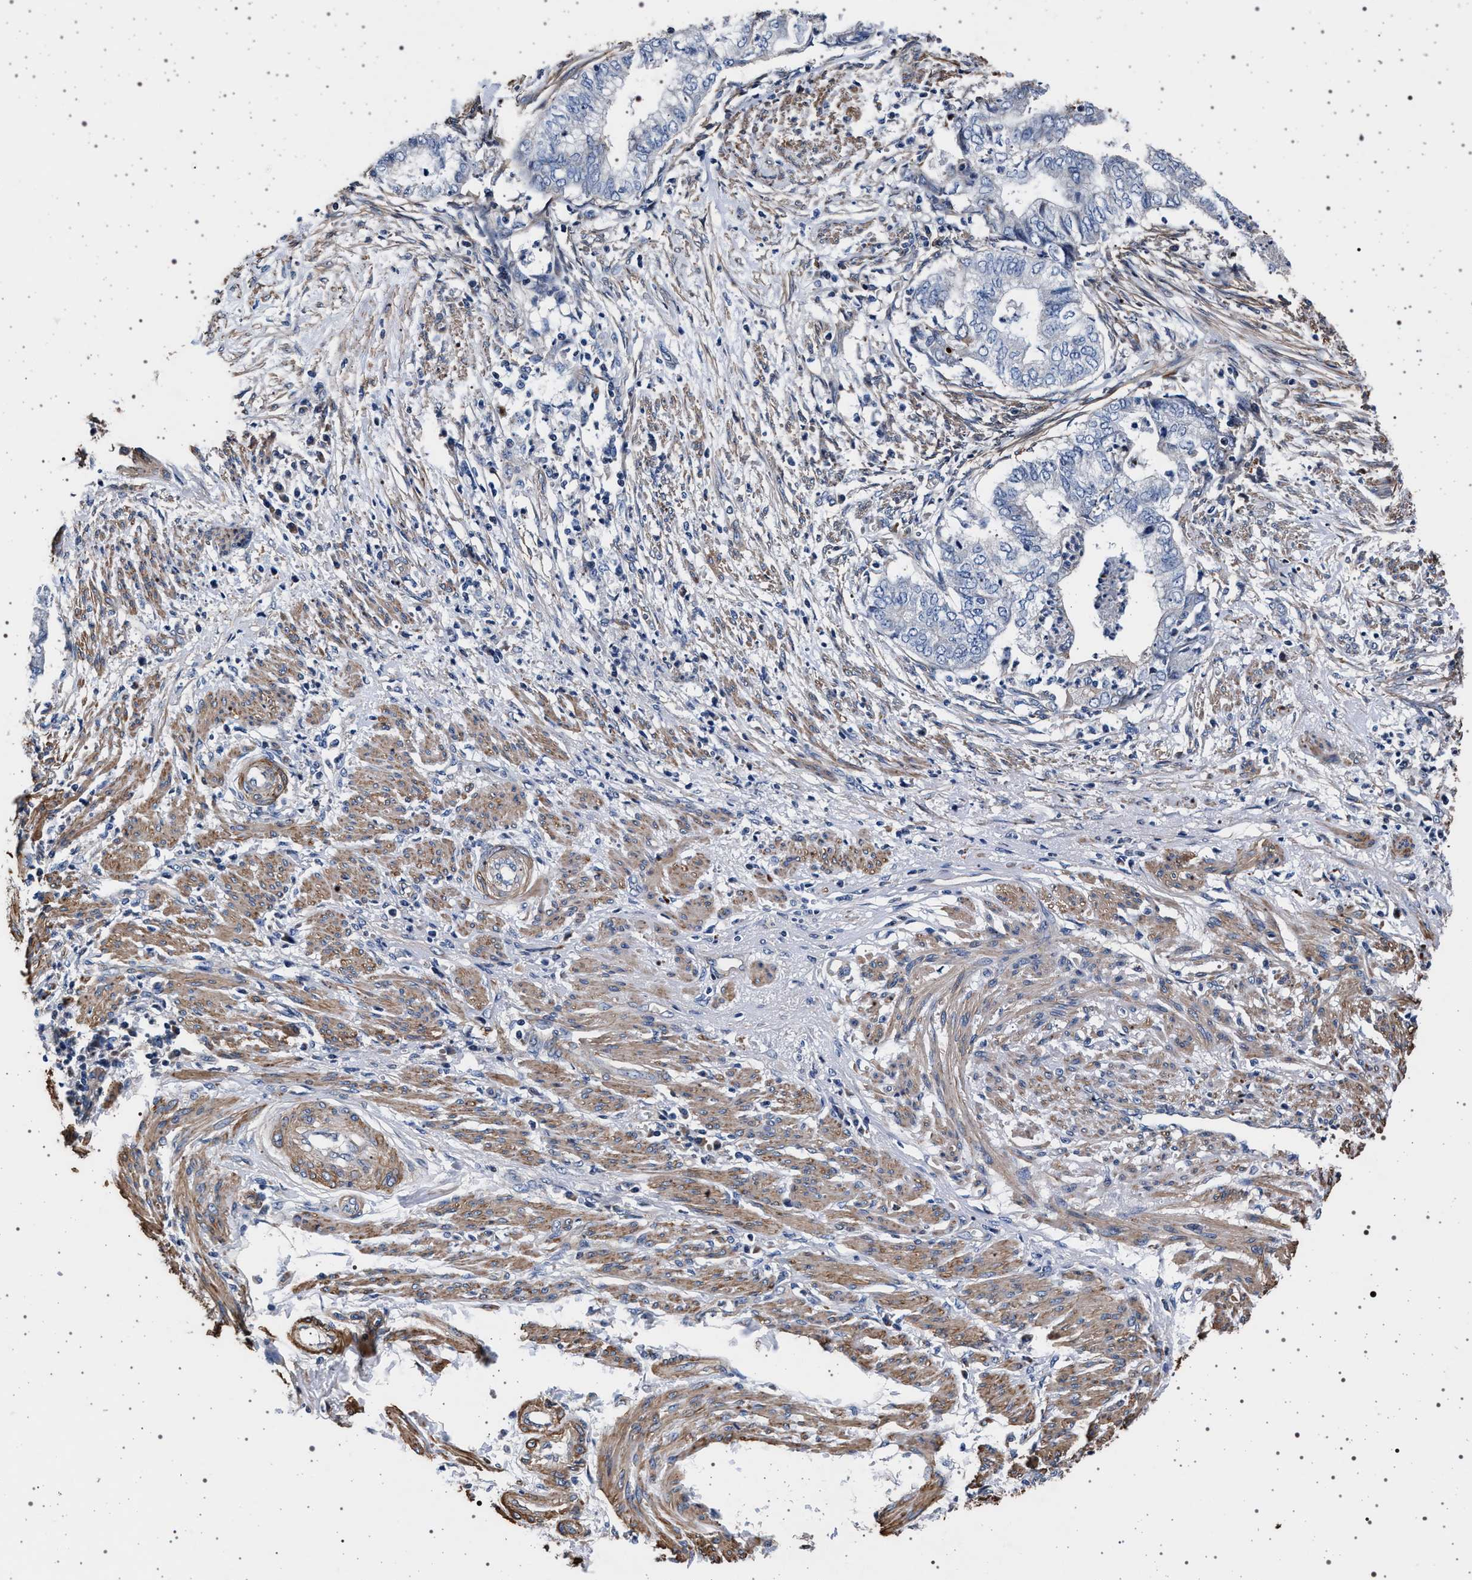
{"staining": {"intensity": "negative", "quantity": "none", "location": "none"}, "tissue": "endometrial cancer", "cell_type": "Tumor cells", "image_type": "cancer", "snomed": [{"axis": "morphology", "description": "Necrosis, NOS"}, {"axis": "morphology", "description": "Adenocarcinoma, NOS"}, {"axis": "topography", "description": "Endometrium"}], "caption": "This is an immunohistochemistry (IHC) photomicrograph of human endometrial adenocarcinoma. There is no expression in tumor cells.", "gene": "KCNK6", "patient": {"sex": "female", "age": 79}}